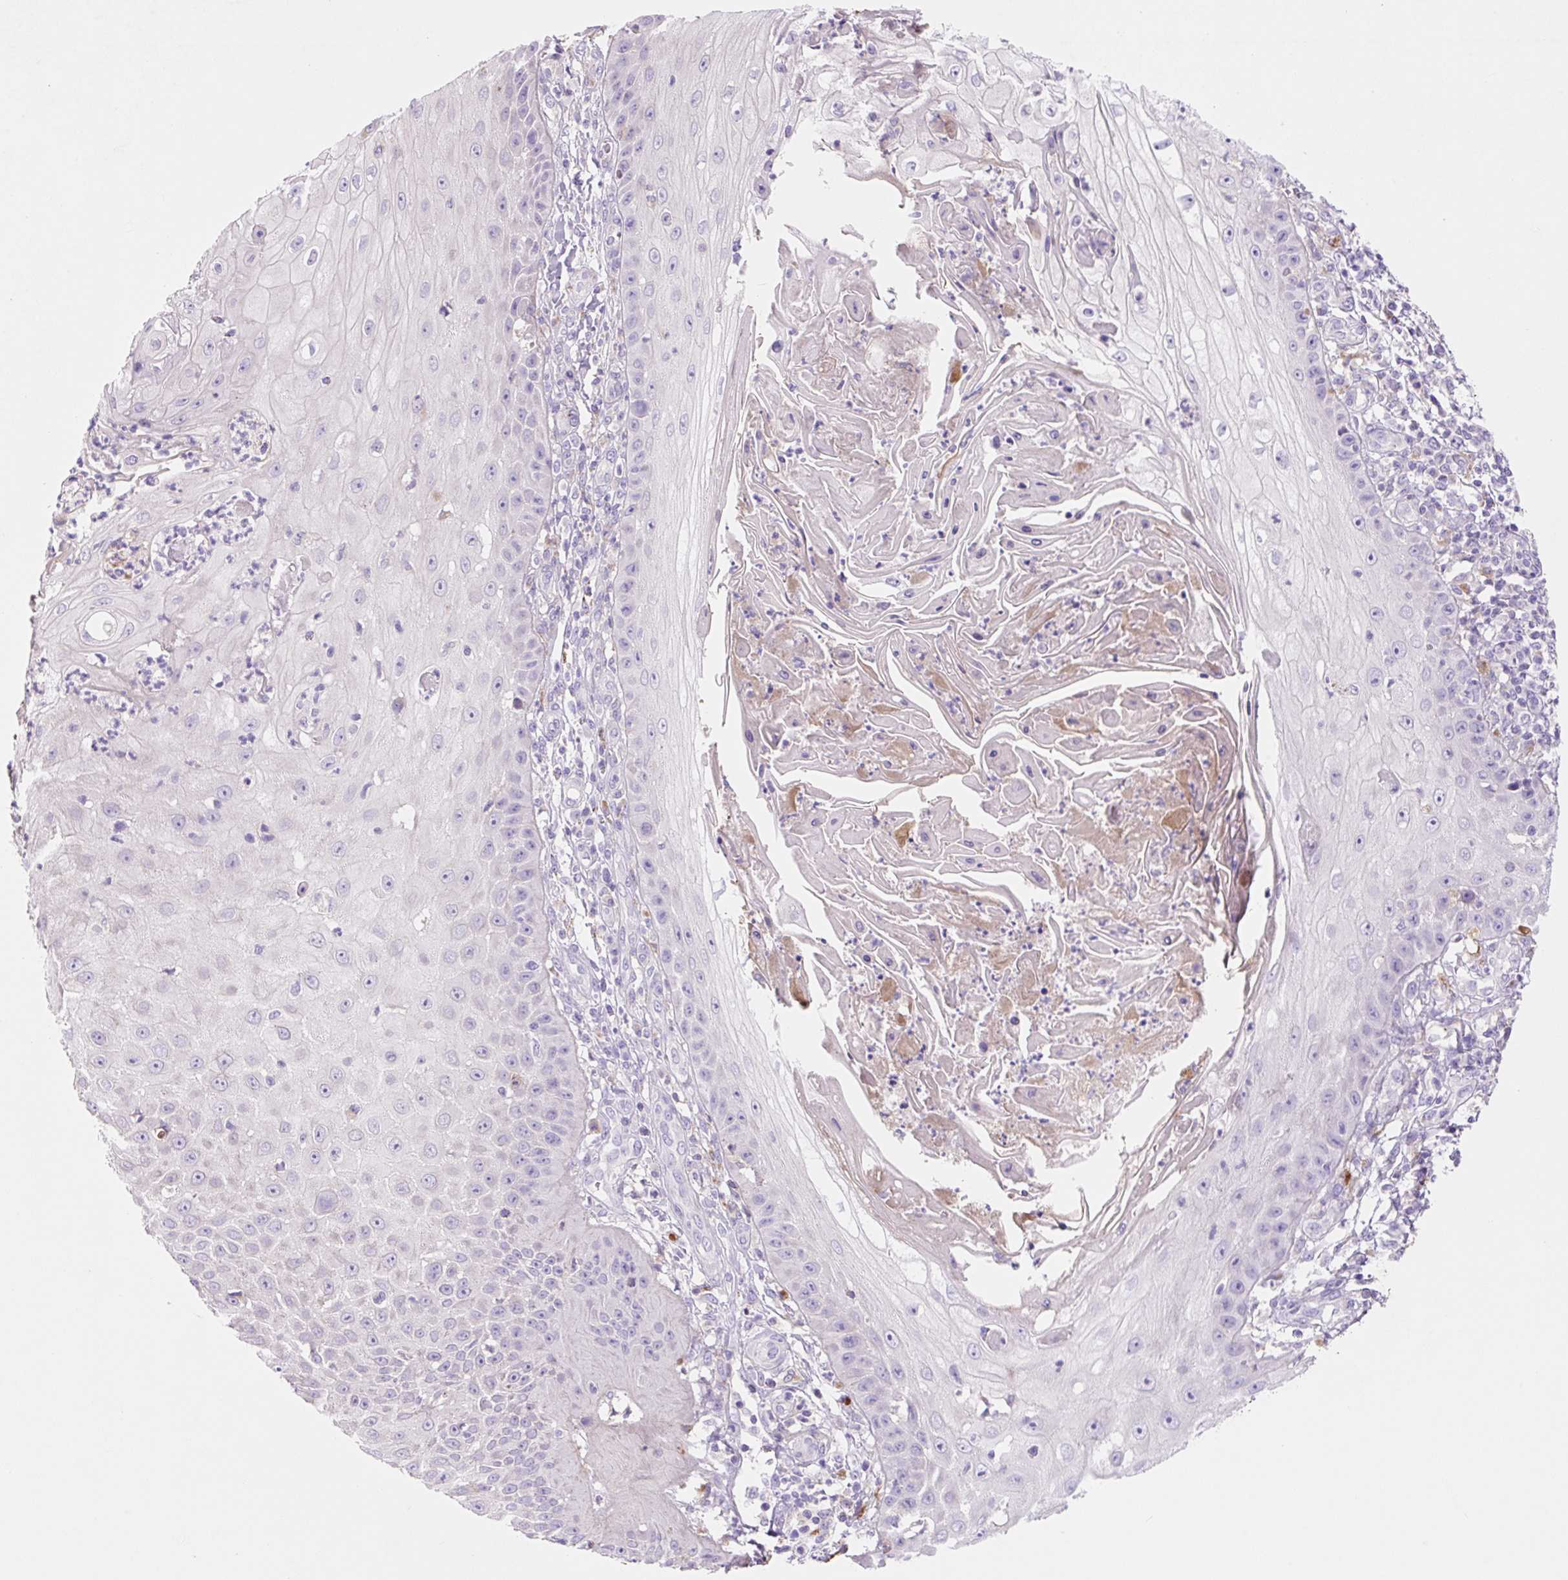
{"staining": {"intensity": "negative", "quantity": "none", "location": "none"}, "tissue": "skin cancer", "cell_type": "Tumor cells", "image_type": "cancer", "snomed": [{"axis": "morphology", "description": "Squamous cell carcinoma, NOS"}, {"axis": "topography", "description": "Skin"}], "caption": "Immunohistochemical staining of skin squamous cell carcinoma displays no significant staining in tumor cells. Brightfield microscopy of immunohistochemistry stained with DAB (brown) and hematoxylin (blue), captured at high magnification.", "gene": "HEXA", "patient": {"sex": "male", "age": 70}}